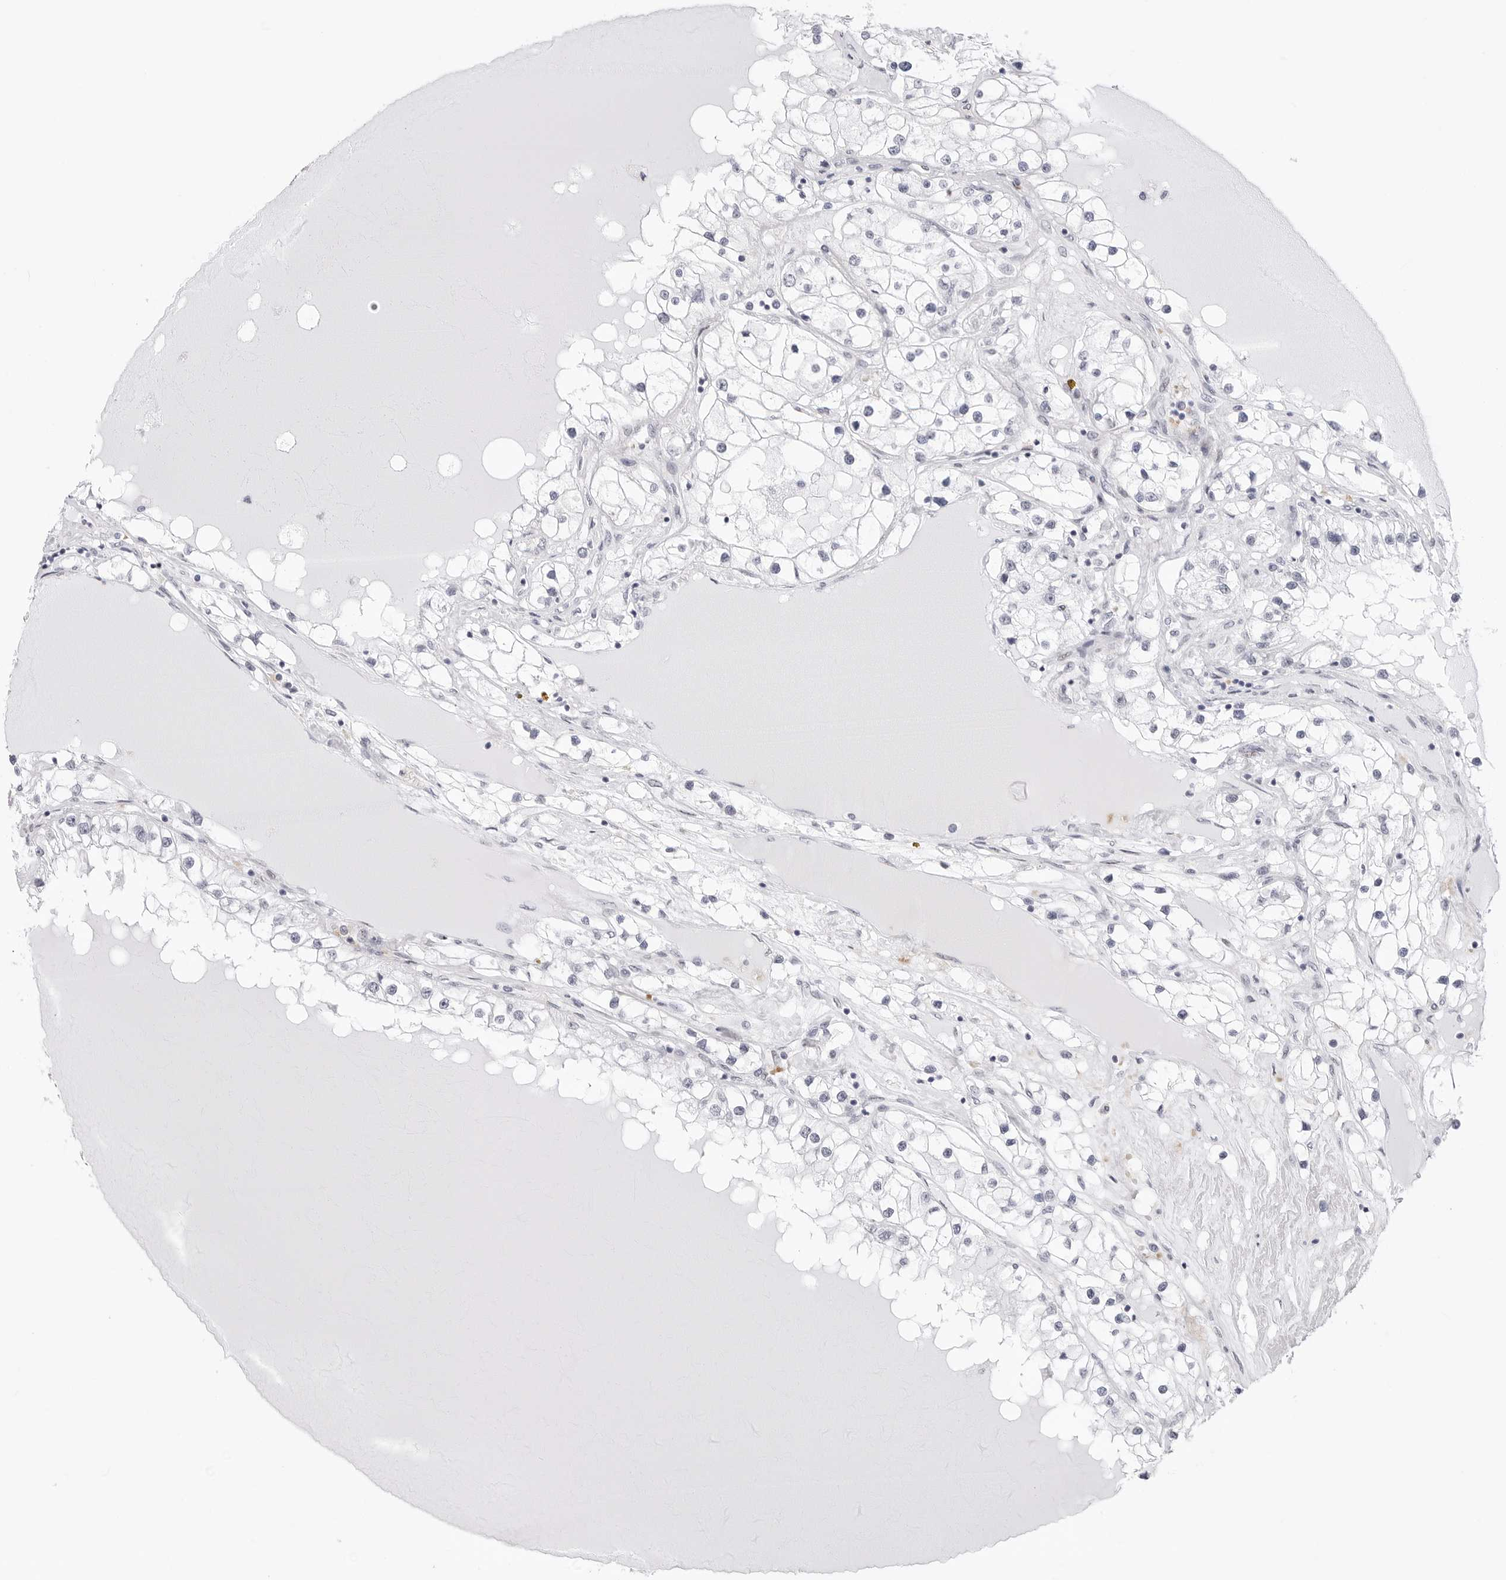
{"staining": {"intensity": "negative", "quantity": "none", "location": "none"}, "tissue": "renal cancer", "cell_type": "Tumor cells", "image_type": "cancer", "snomed": [{"axis": "morphology", "description": "Adenocarcinoma, NOS"}, {"axis": "topography", "description": "Kidney"}], "caption": "A high-resolution micrograph shows immunohistochemistry (IHC) staining of renal cancer, which exhibits no significant expression in tumor cells.", "gene": "TSSK1B", "patient": {"sex": "male", "age": 68}}